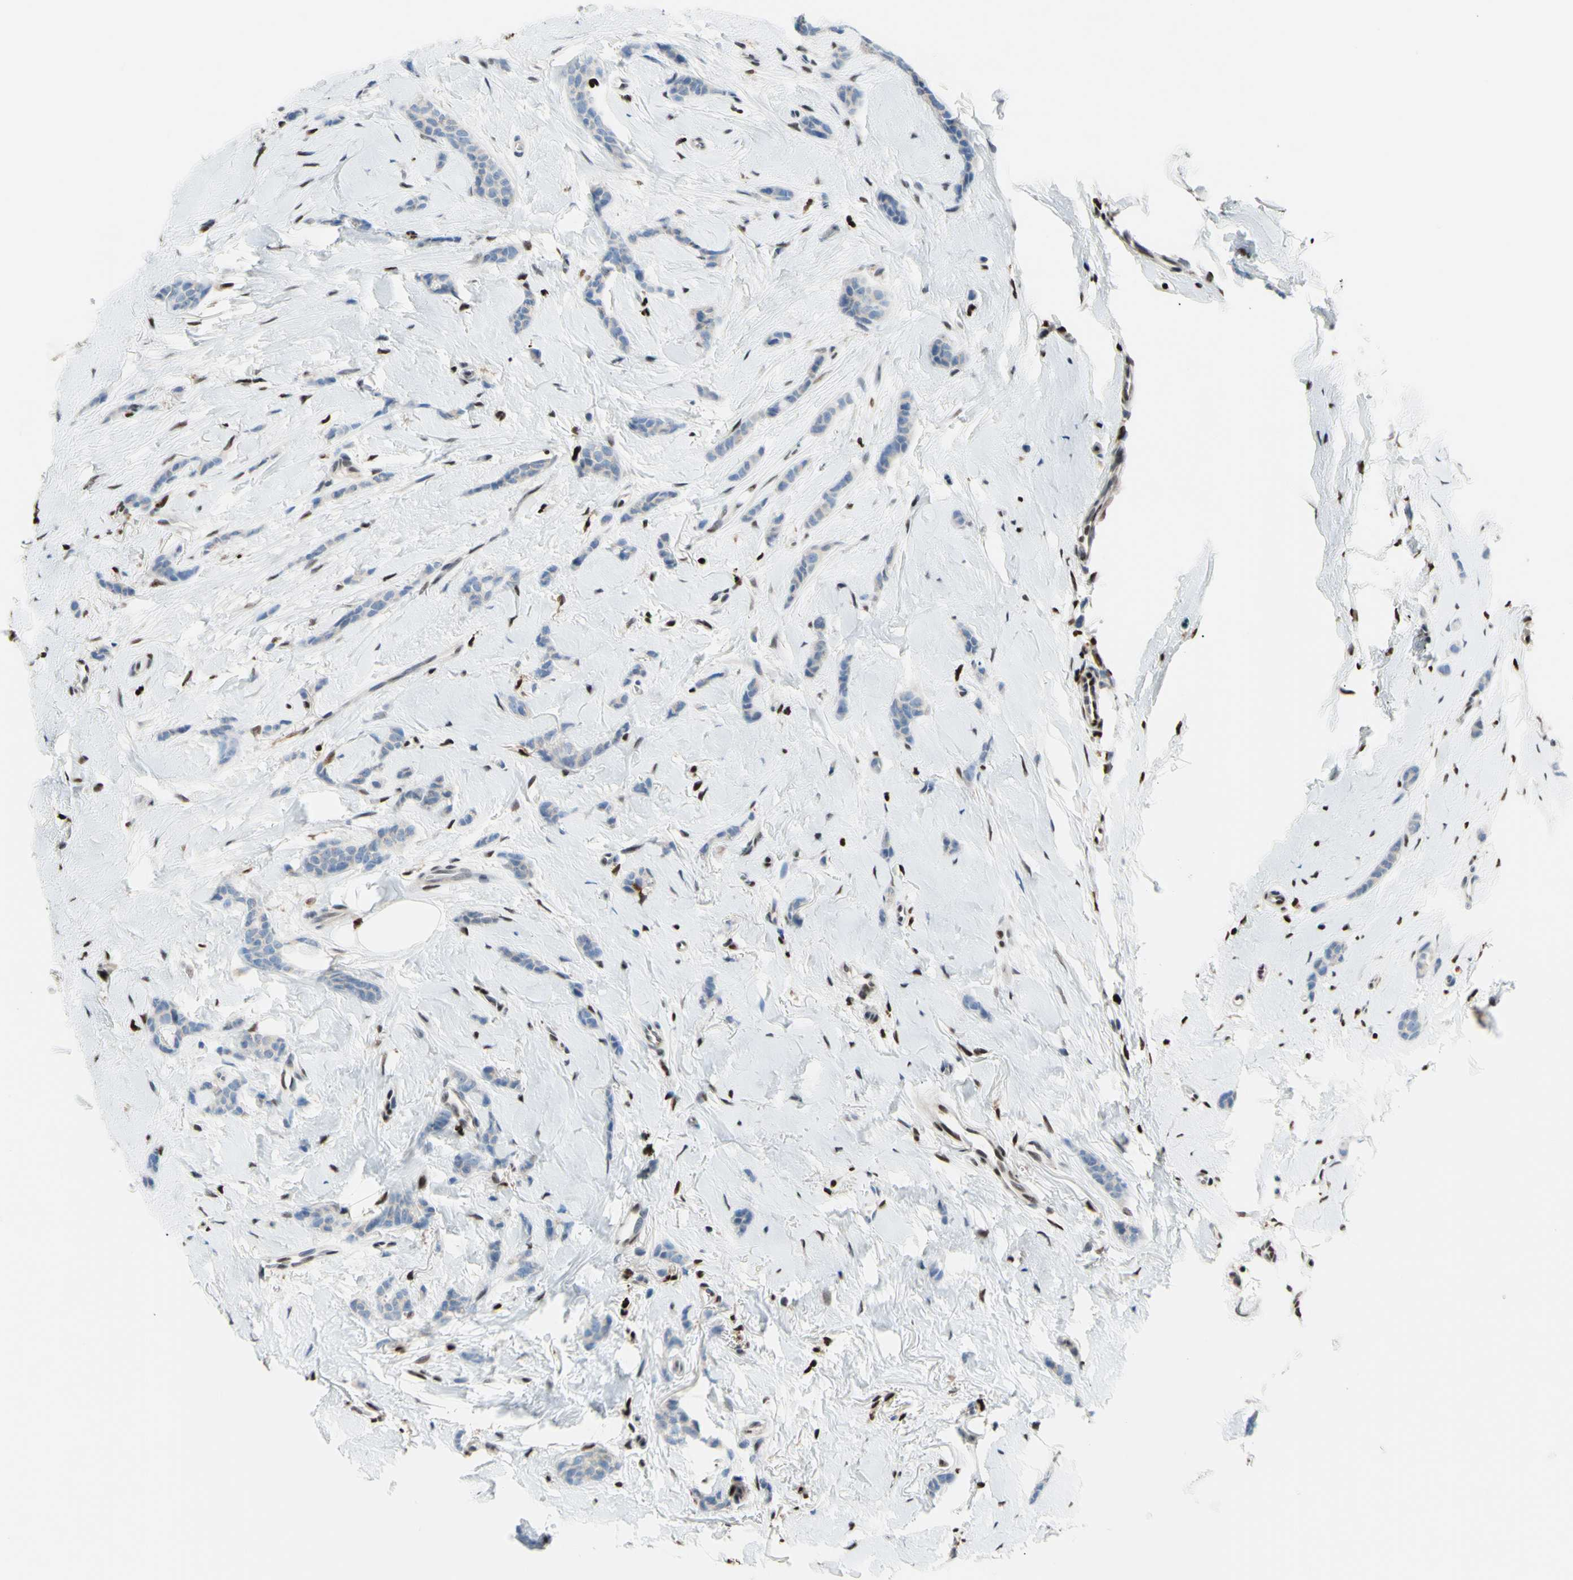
{"staining": {"intensity": "negative", "quantity": "none", "location": "none"}, "tissue": "breast cancer", "cell_type": "Tumor cells", "image_type": "cancer", "snomed": [{"axis": "morphology", "description": "Lobular carcinoma"}, {"axis": "topography", "description": "Skin"}, {"axis": "topography", "description": "Breast"}], "caption": "The image exhibits no staining of tumor cells in breast lobular carcinoma.", "gene": "EED", "patient": {"sex": "female", "age": 46}}